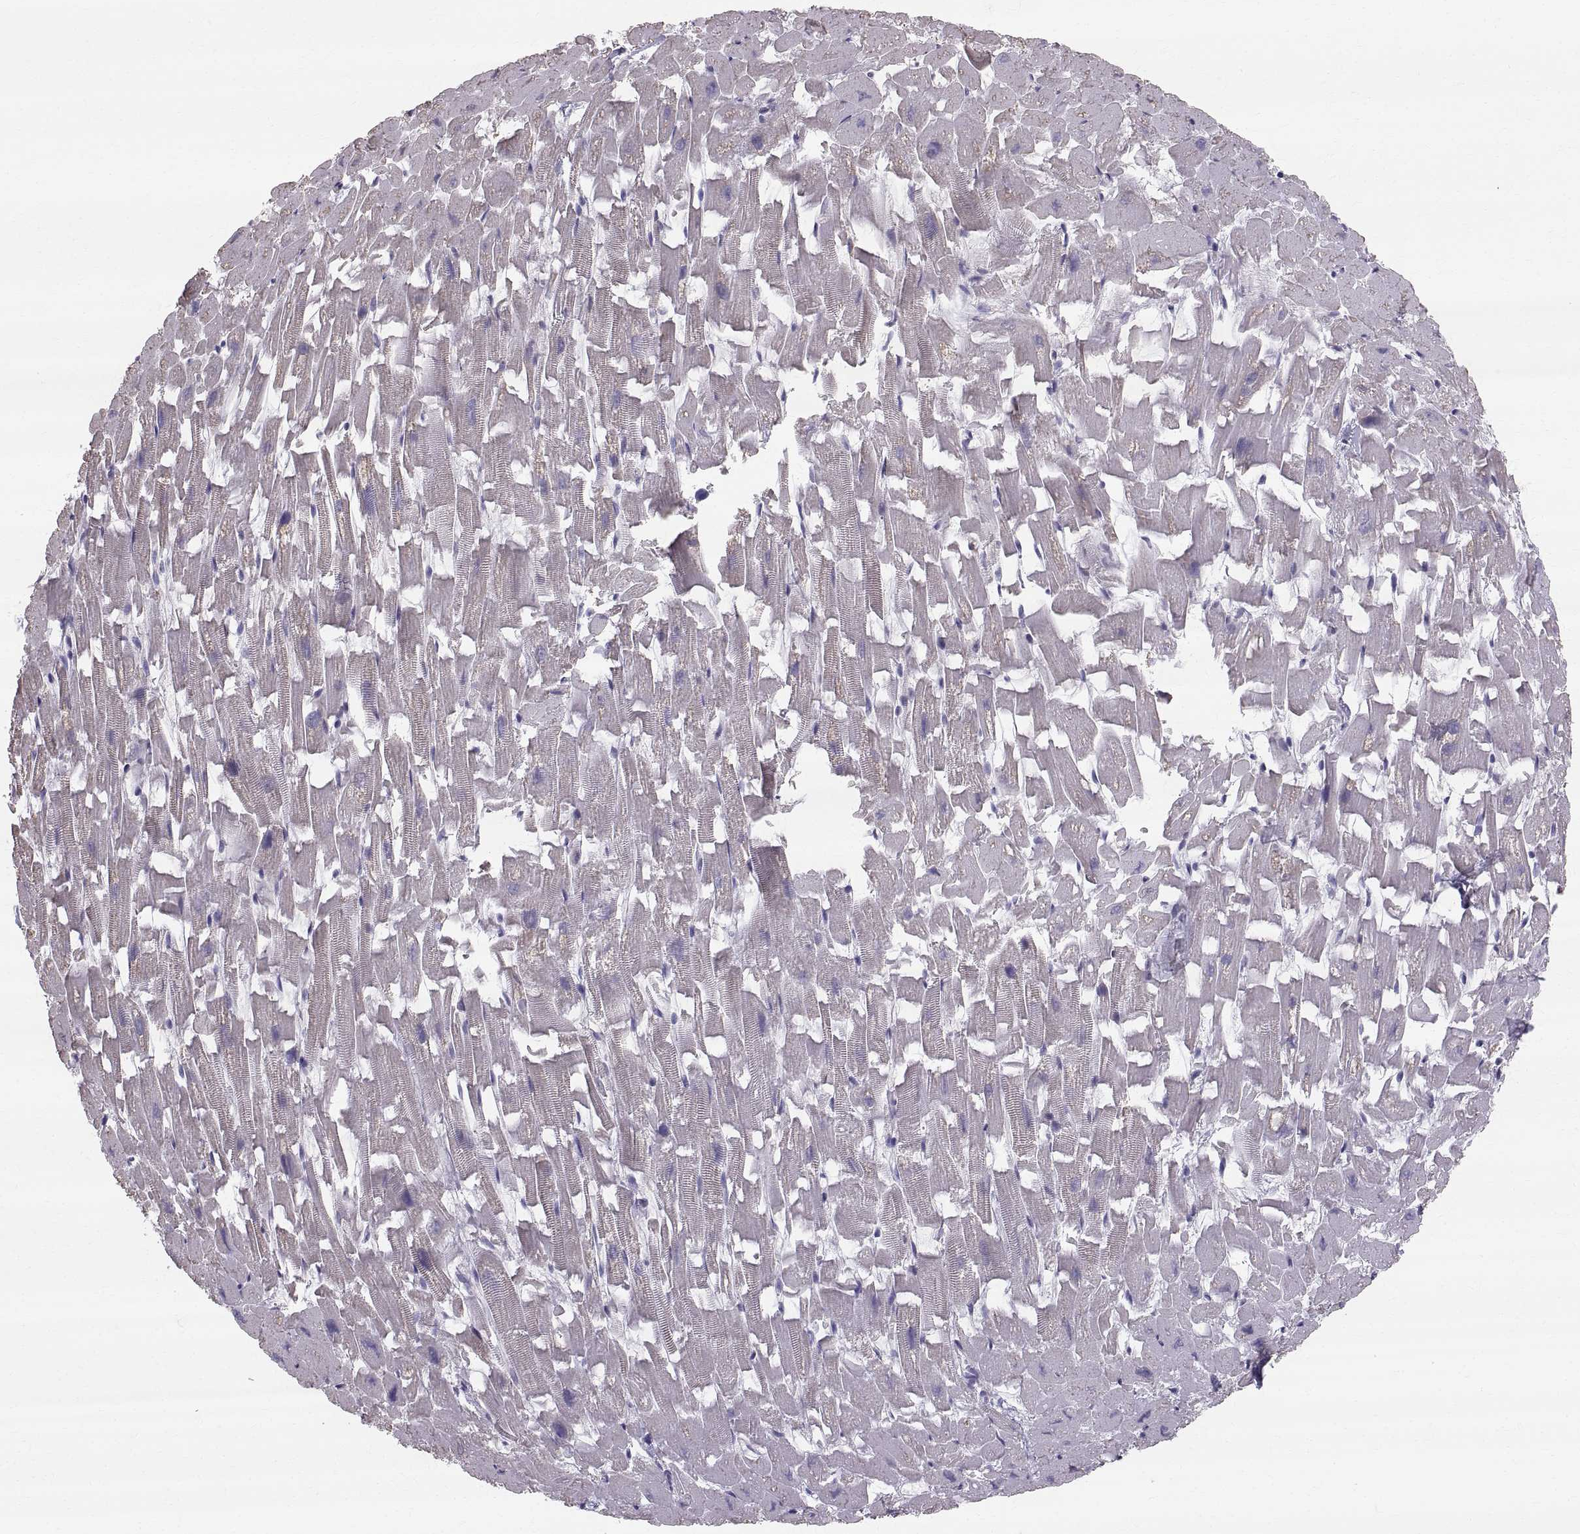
{"staining": {"intensity": "negative", "quantity": "none", "location": "none"}, "tissue": "heart muscle", "cell_type": "Cardiomyocytes", "image_type": "normal", "snomed": [{"axis": "morphology", "description": "Normal tissue, NOS"}, {"axis": "topography", "description": "Heart"}], "caption": "Protein analysis of unremarkable heart muscle reveals no significant staining in cardiomyocytes. The staining was performed using DAB (3,3'-diaminobenzidine) to visualize the protein expression in brown, while the nuclei were stained in blue with hematoxylin (Magnification: 20x).", "gene": "STMND1", "patient": {"sex": "female", "age": 64}}